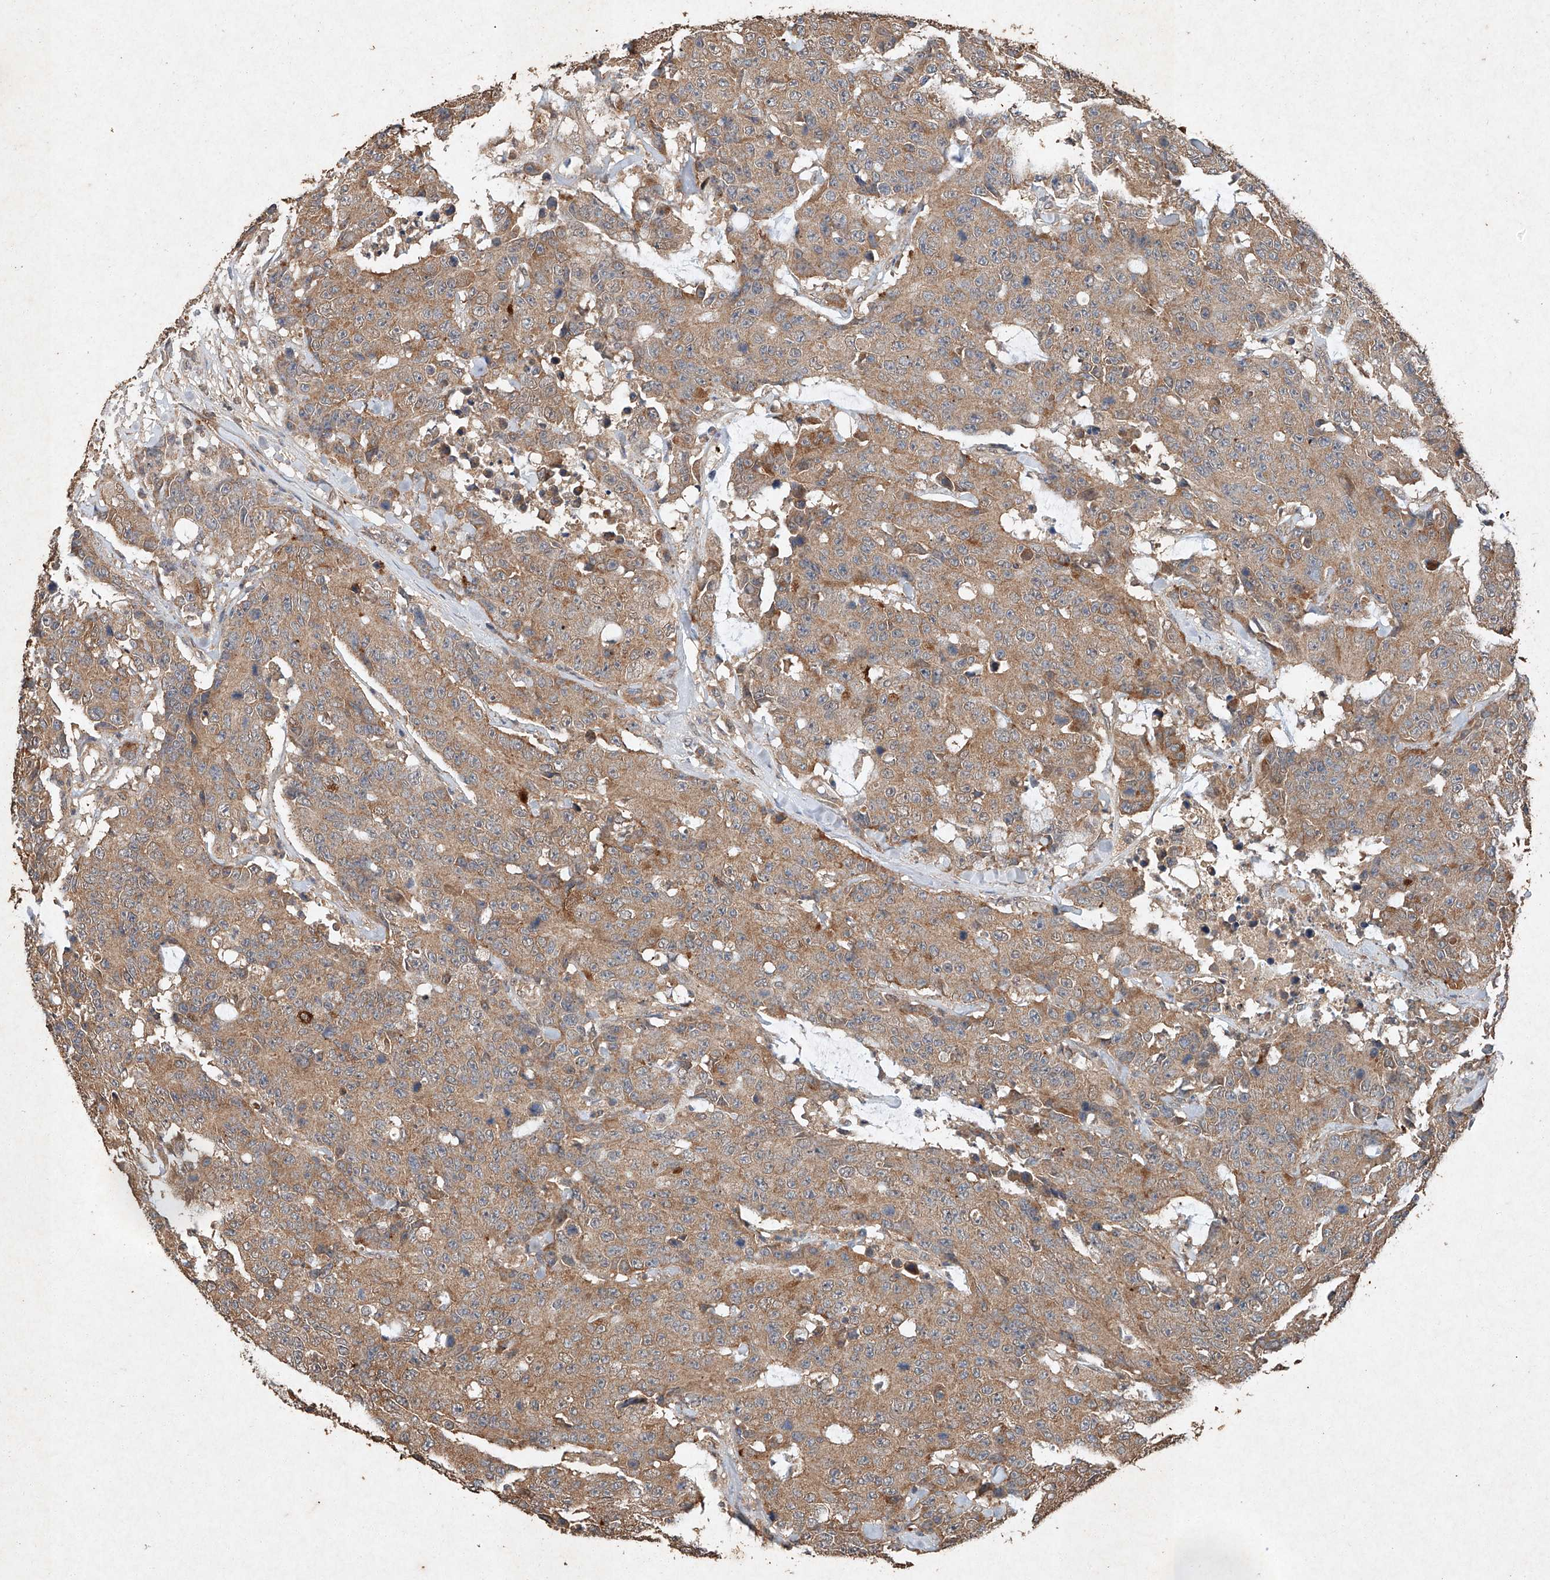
{"staining": {"intensity": "moderate", "quantity": ">75%", "location": "cytoplasmic/membranous"}, "tissue": "colorectal cancer", "cell_type": "Tumor cells", "image_type": "cancer", "snomed": [{"axis": "morphology", "description": "Adenocarcinoma, NOS"}, {"axis": "topography", "description": "Colon"}], "caption": "Colorectal cancer stained for a protein exhibits moderate cytoplasmic/membranous positivity in tumor cells.", "gene": "STK3", "patient": {"sex": "female", "age": 86}}